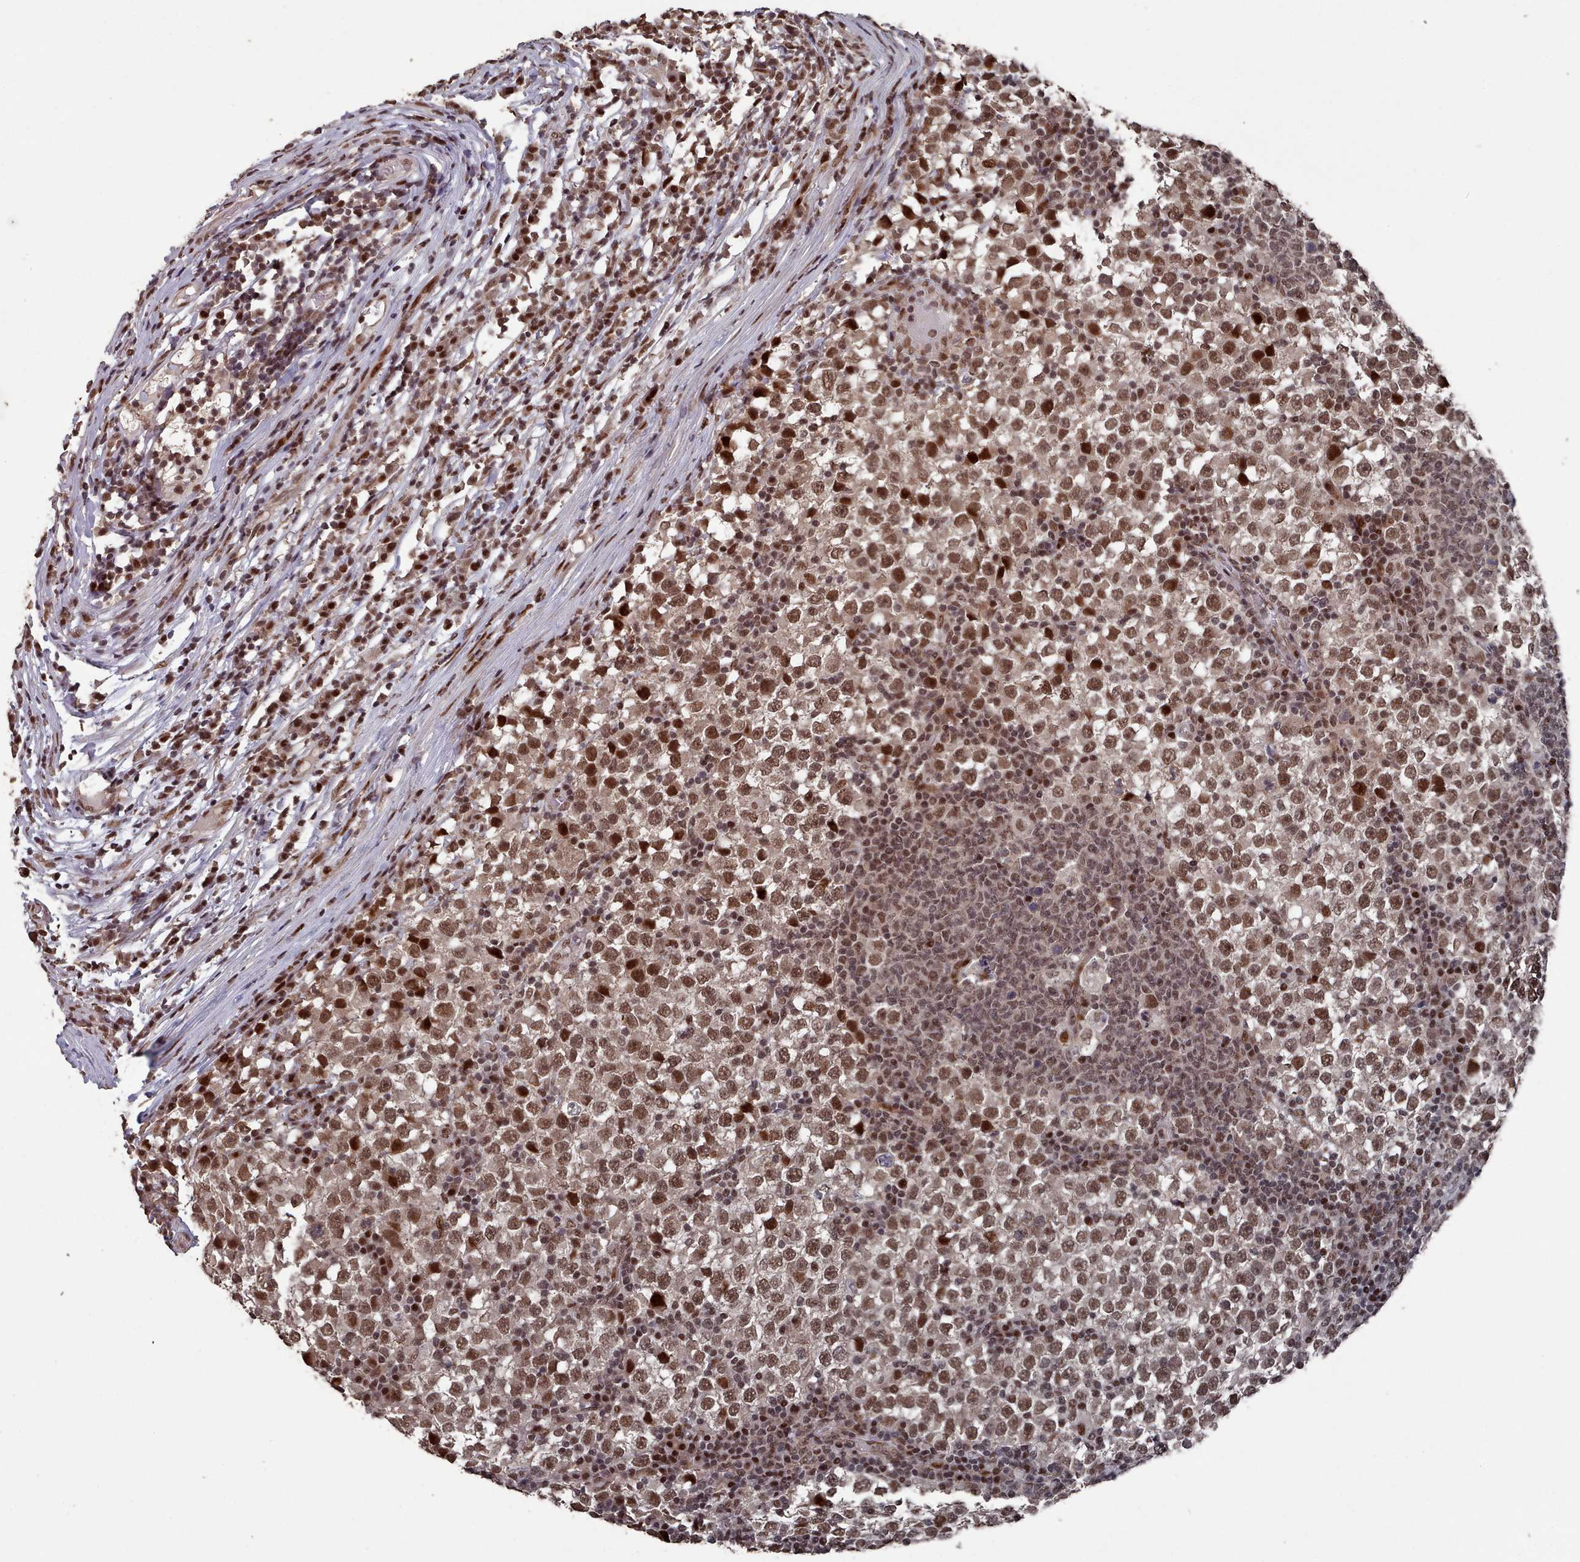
{"staining": {"intensity": "moderate", "quantity": ">75%", "location": "nuclear"}, "tissue": "testis cancer", "cell_type": "Tumor cells", "image_type": "cancer", "snomed": [{"axis": "morphology", "description": "Seminoma, NOS"}, {"axis": "topography", "description": "Testis"}], "caption": "There is medium levels of moderate nuclear expression in tumor cells of testis seminoma, as demonstrated by immunohistochemical staining (brown color).", "gene": "PNRC2", "patient": {"sex": "male", "age": 65}}